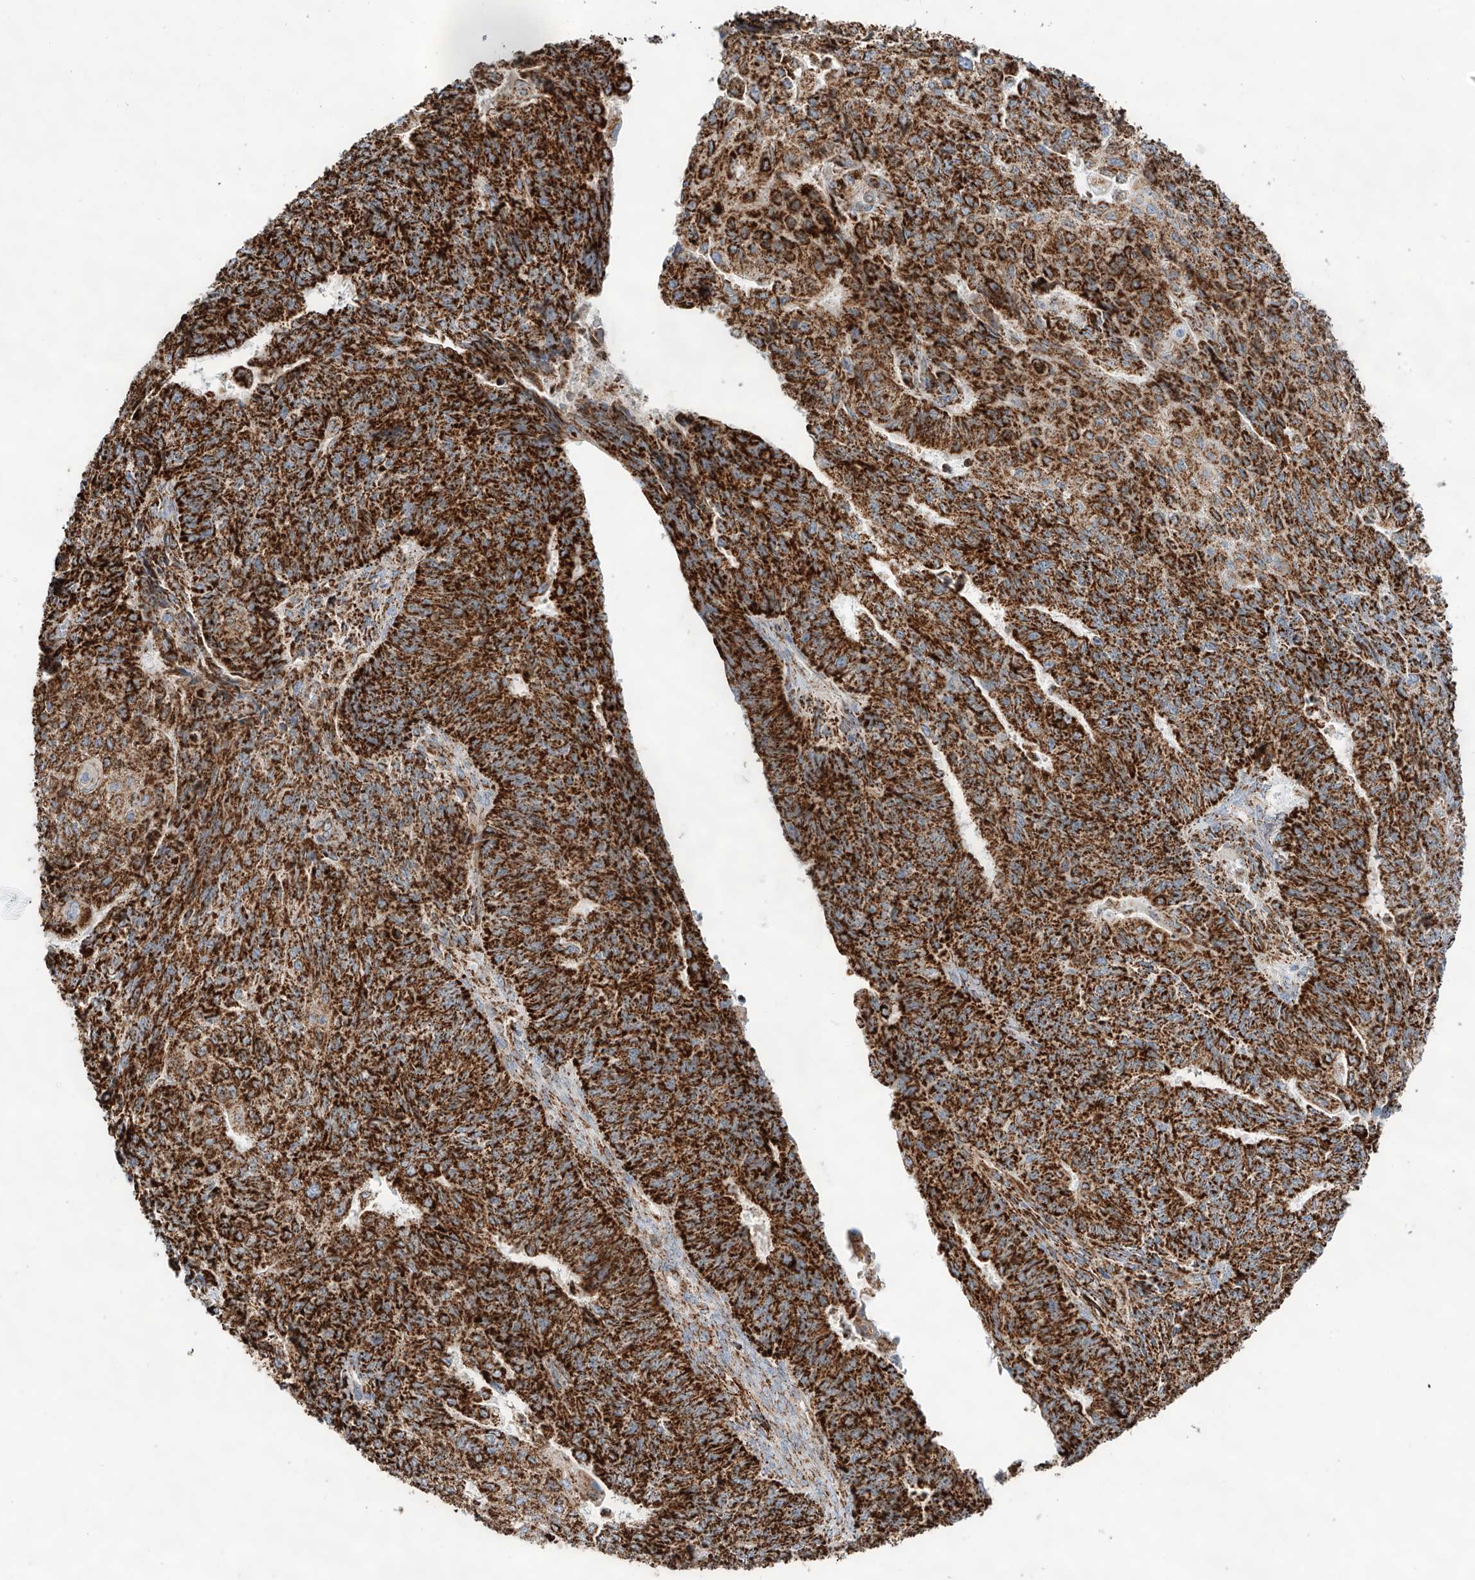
{"staining": {"intensity": "strong", "quantity": ">75%", "location": "cytoplasmic/membranous"}, "tissue": "endometrial cancer", "cell_type": "Tumor cells", "image_type": "cancer", "snomed": [{"axis": "morphology", "description": "Adenocarcinoma, NOS"}, {"axis": "topography", "description": "Endometrium"}], "caption": "The photomicrograph displays a brown stain indicating the presence of a protein in the cytoplasmic/membranous of tumor cells in adenocarcinoma (endometrial).", "gene": "TTC27", "patient": {"sex": "female", "age": 32}}